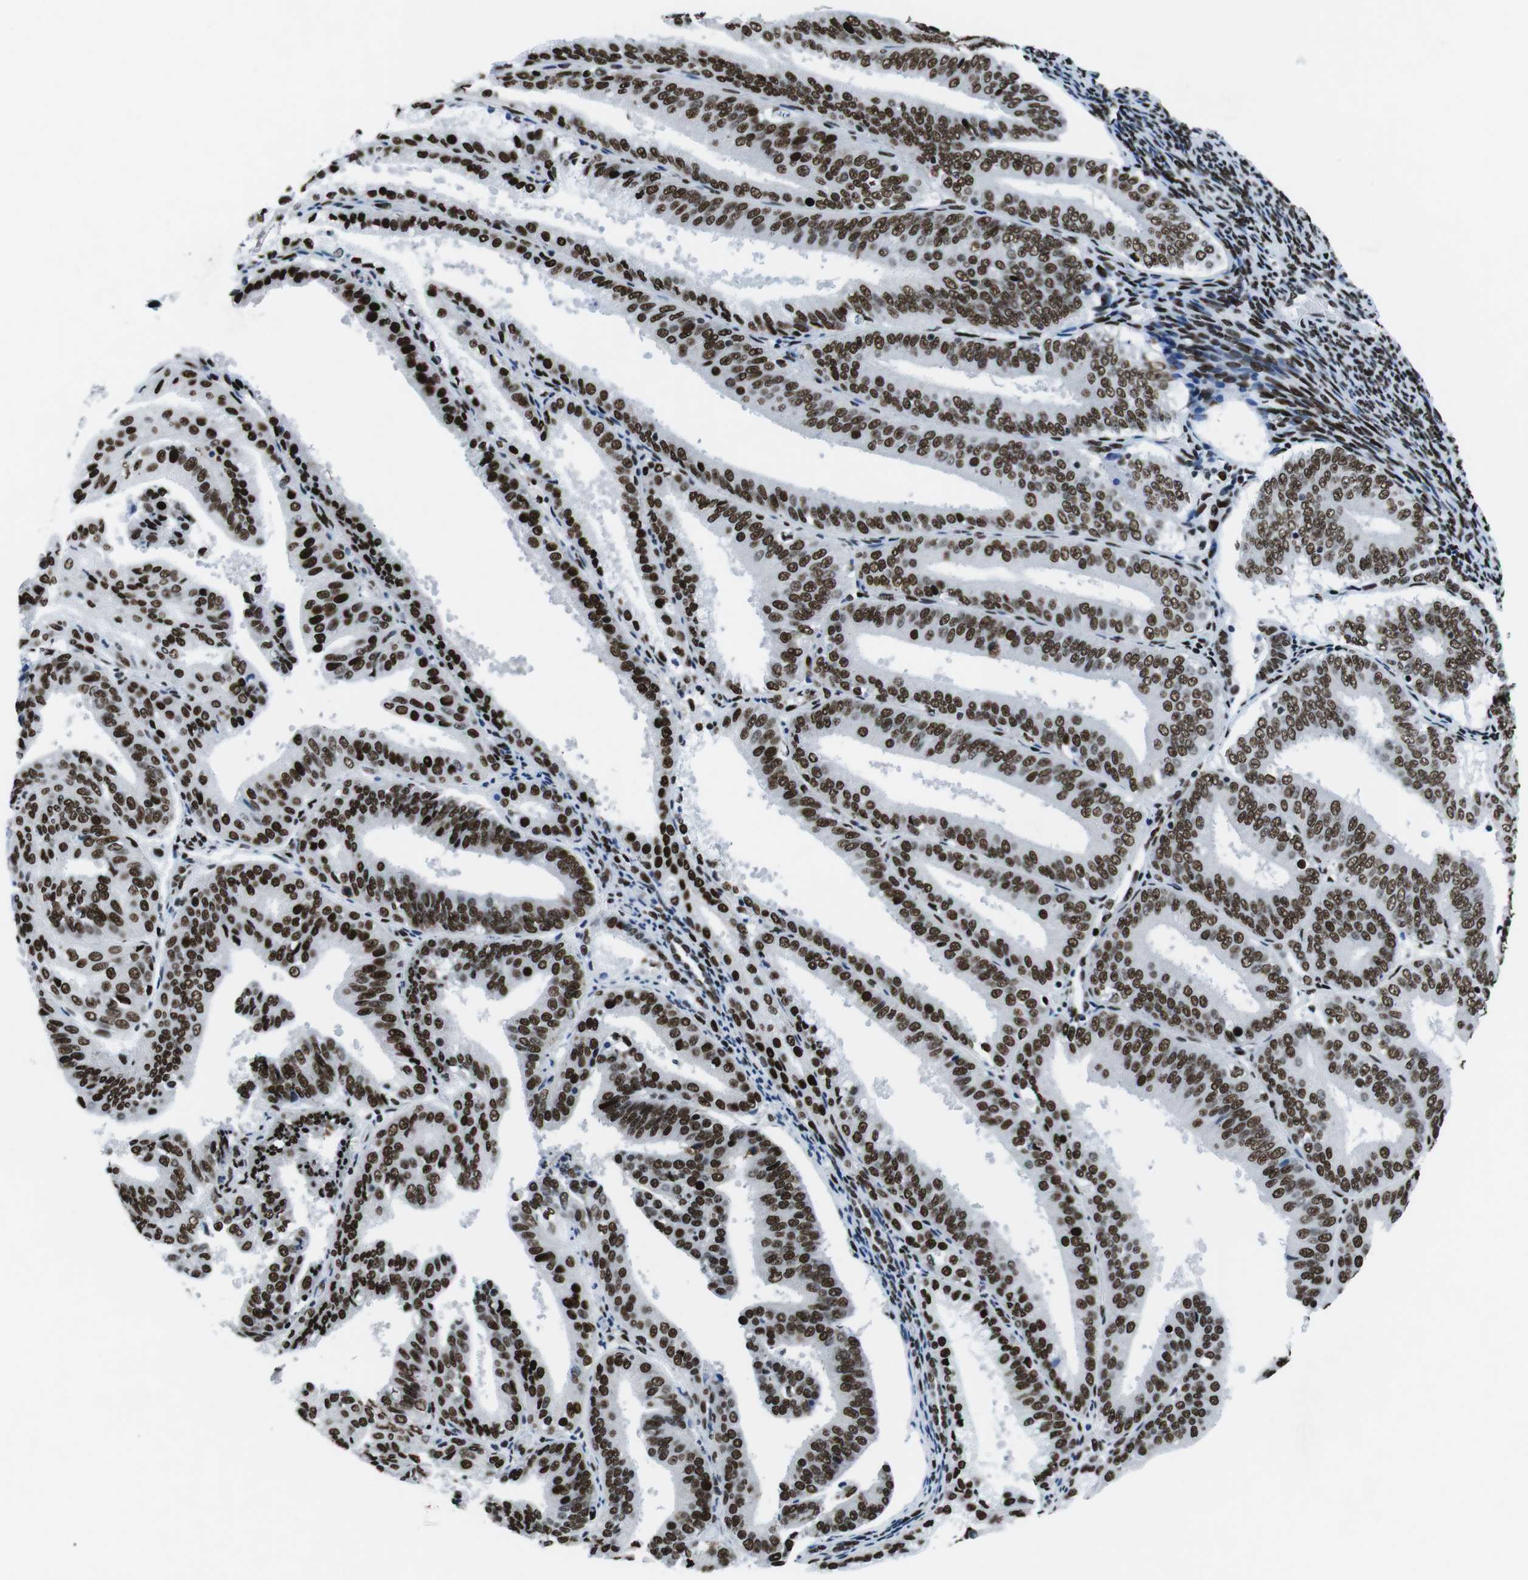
{"staining": {"intensity": "strong", "quantity": ">75%", "location": "nuclear"}, "tissue": "endometrial cancer", "cell_type": "Tumor cells", "image_type": "cancer", "snomed": [{"axis": "morphology", "description": "Adenocarcinoma, NOS"}, {"axis": "topography", "description": "Endometrium"}], "caption": "Immunohistochemistry (IHC) of endometrial cancer demonstrates high levels of strong nuclear positivity in about >75% of tumor cells.", "gene": "CITED2", "patient": {"sex": "female", "age": 63}}